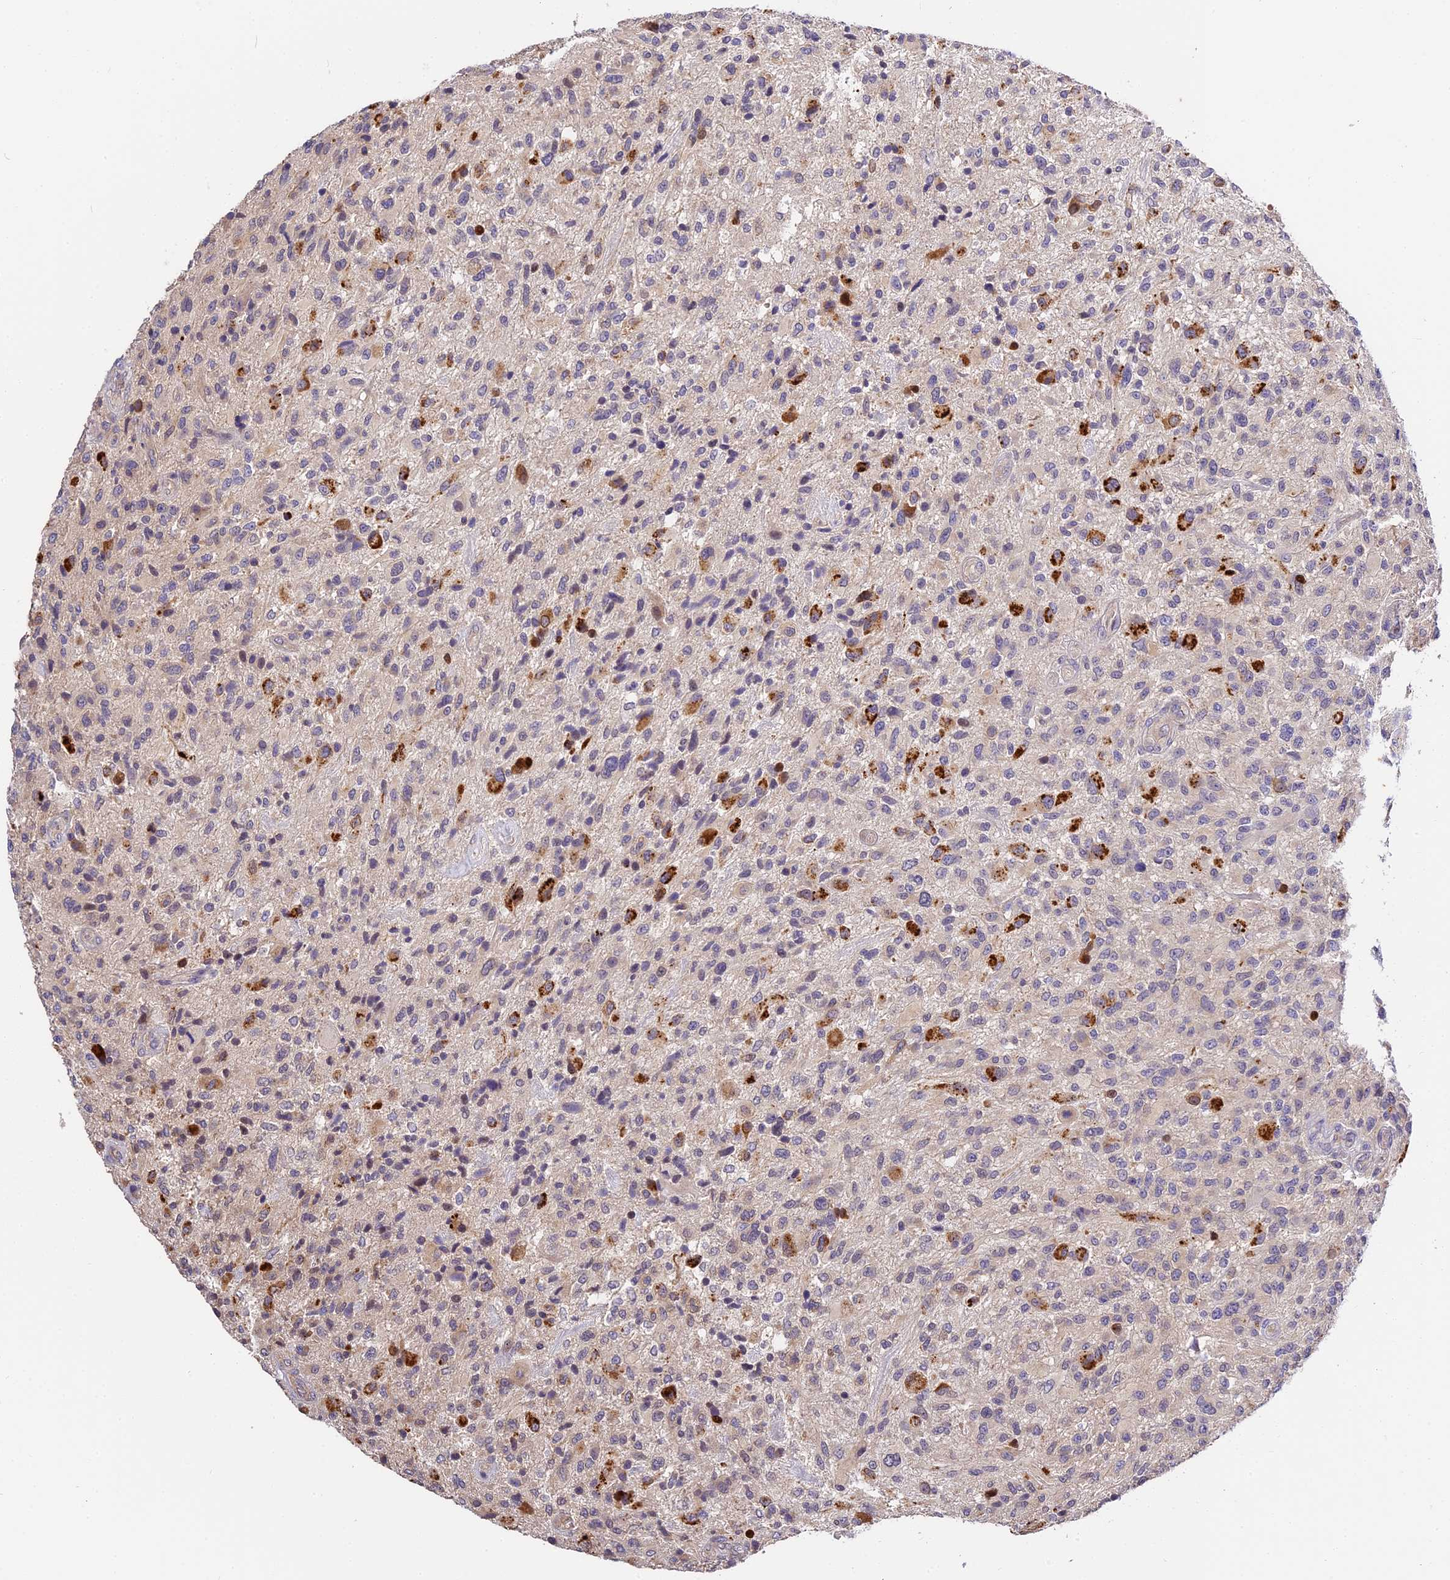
{"staining": {"intensity": "negative", "quantity": "none", "location": "none"}, "tissue": "glioma", "cell_type": "Tumor cells", "image_type": "cancer", "snomed": [{"axis": "morphology", "description": "Glioma, malignant, High grade"}, {"axis": "topography", "description": "Brain"}], "caption": "The photomicrograph demonstrates no significant expression in tumor cells of glioma.", "gene": "BSCL2", "patient": {"sex": "male", "age": 47}}